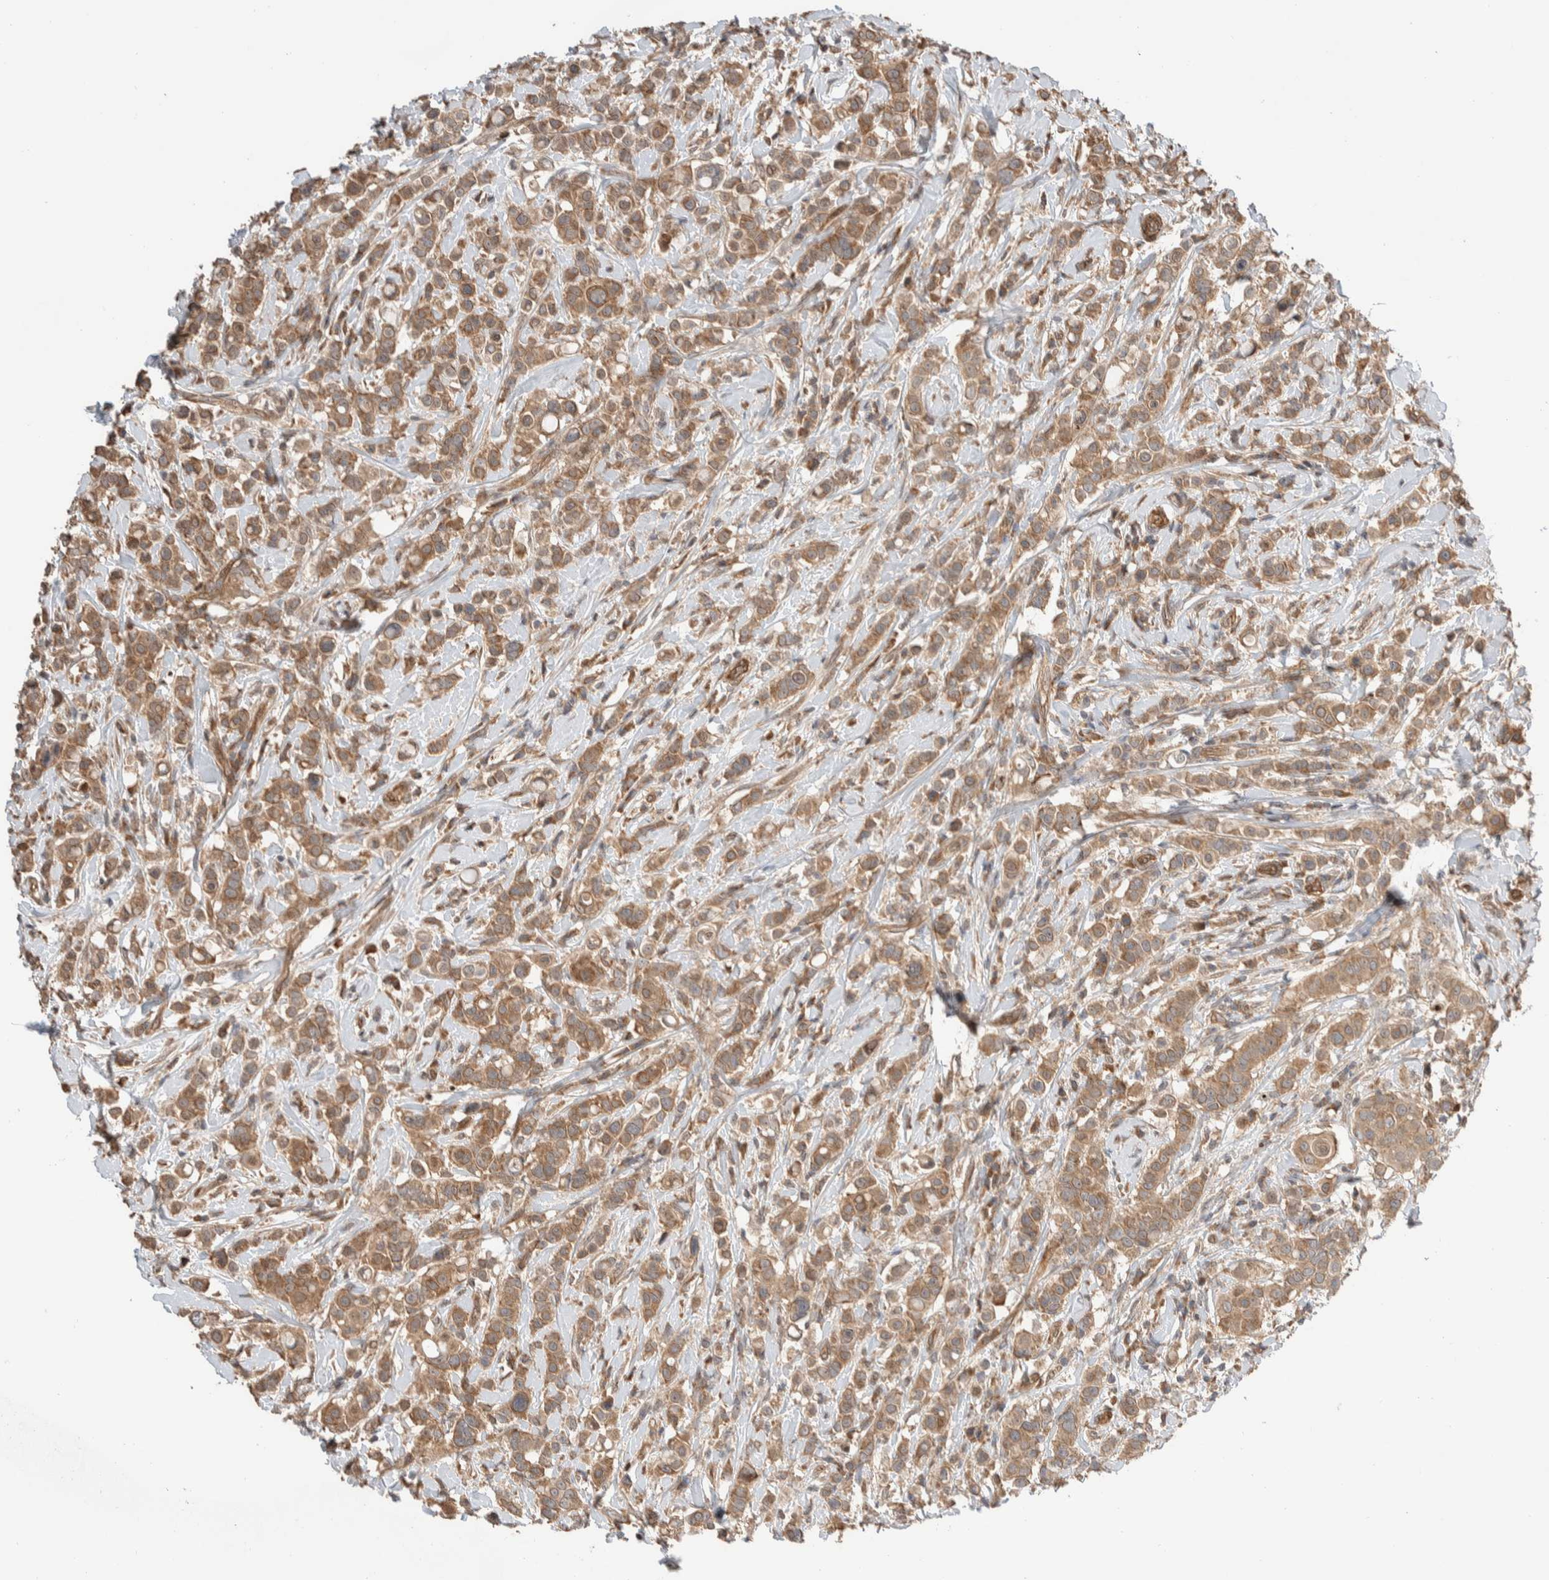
{"staining": {"intensity": "moderate", "quantity": ">75%", "location": "cytoplasmic/membranous"}, "tissue": "breast cancer", "cell_type": "Tumor cells", "image_type": "cancer", "snomed": [{"axis": "morphology", "description": "Duct carcinoma"}, {"axis": "topography", "description": "Breast"}], "caption": "About >75% of tumor cells in human breast cancer (infiltrating ductal carcinoma) reveal moderate cytoplasmic/membranous protein positivity as visualized by brown immunohistochemical staining.", "gene": "ERC1", "patient": {"sex": "female", "age": 27}}